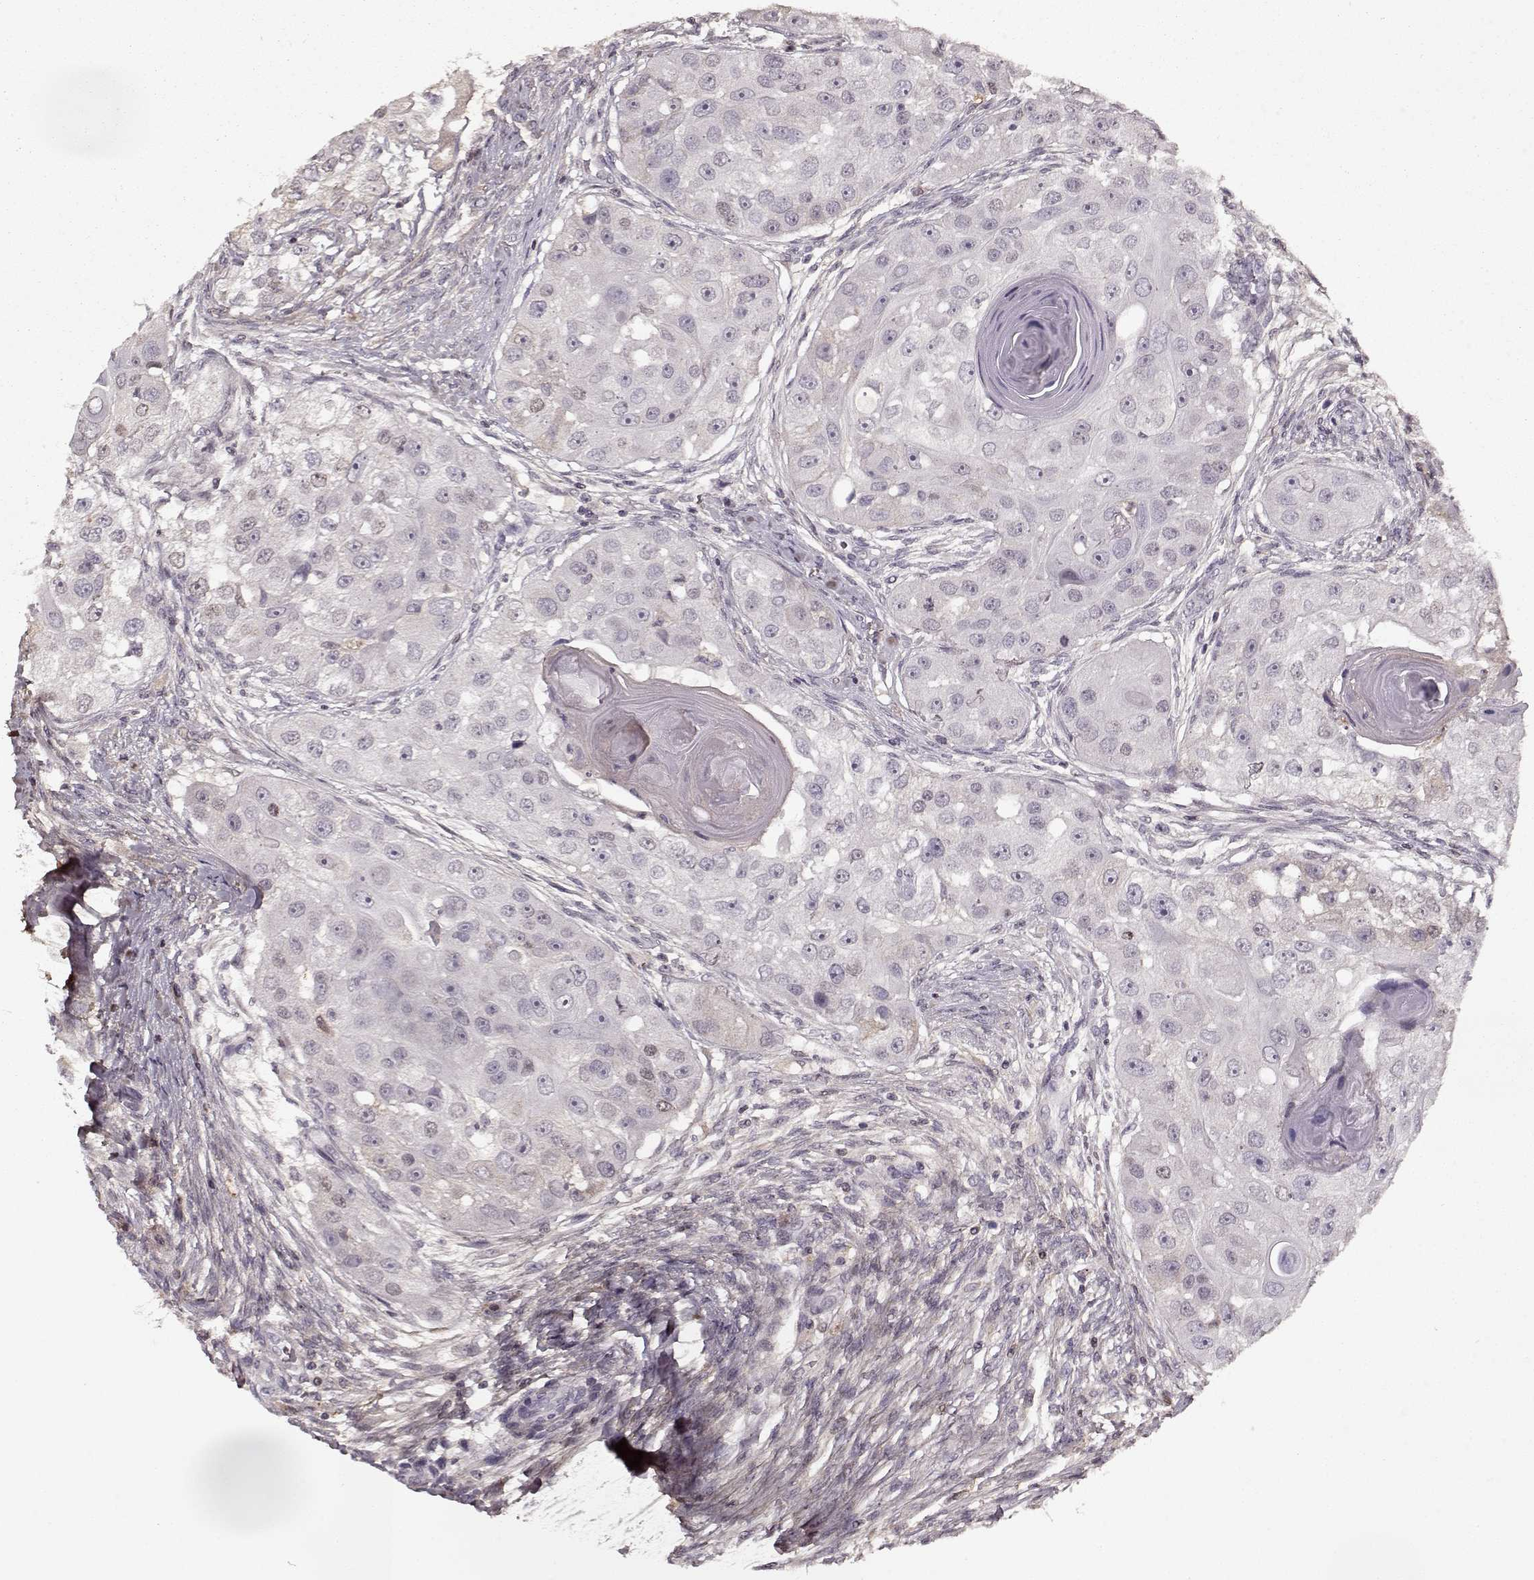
{"staining": {"intensity": "negative", "quantity": "none", "location": "none"}, "tissue": "head and neck cancer", "cell_type": "Tumor cells", "image_type": "cancer", "snomed": [{"axis": "morphology", "description": "Squamous cell carcinoma, NOS"}, {"axis": "topography", "description": "Head-Neck"}], "caption": "Immunohistochemistry of head and neck cancer (squamous cell carcinoma) shows no positivity in tumor cells.", "gene": "LUM", "patient": {"sex": "male", "age": 51}}